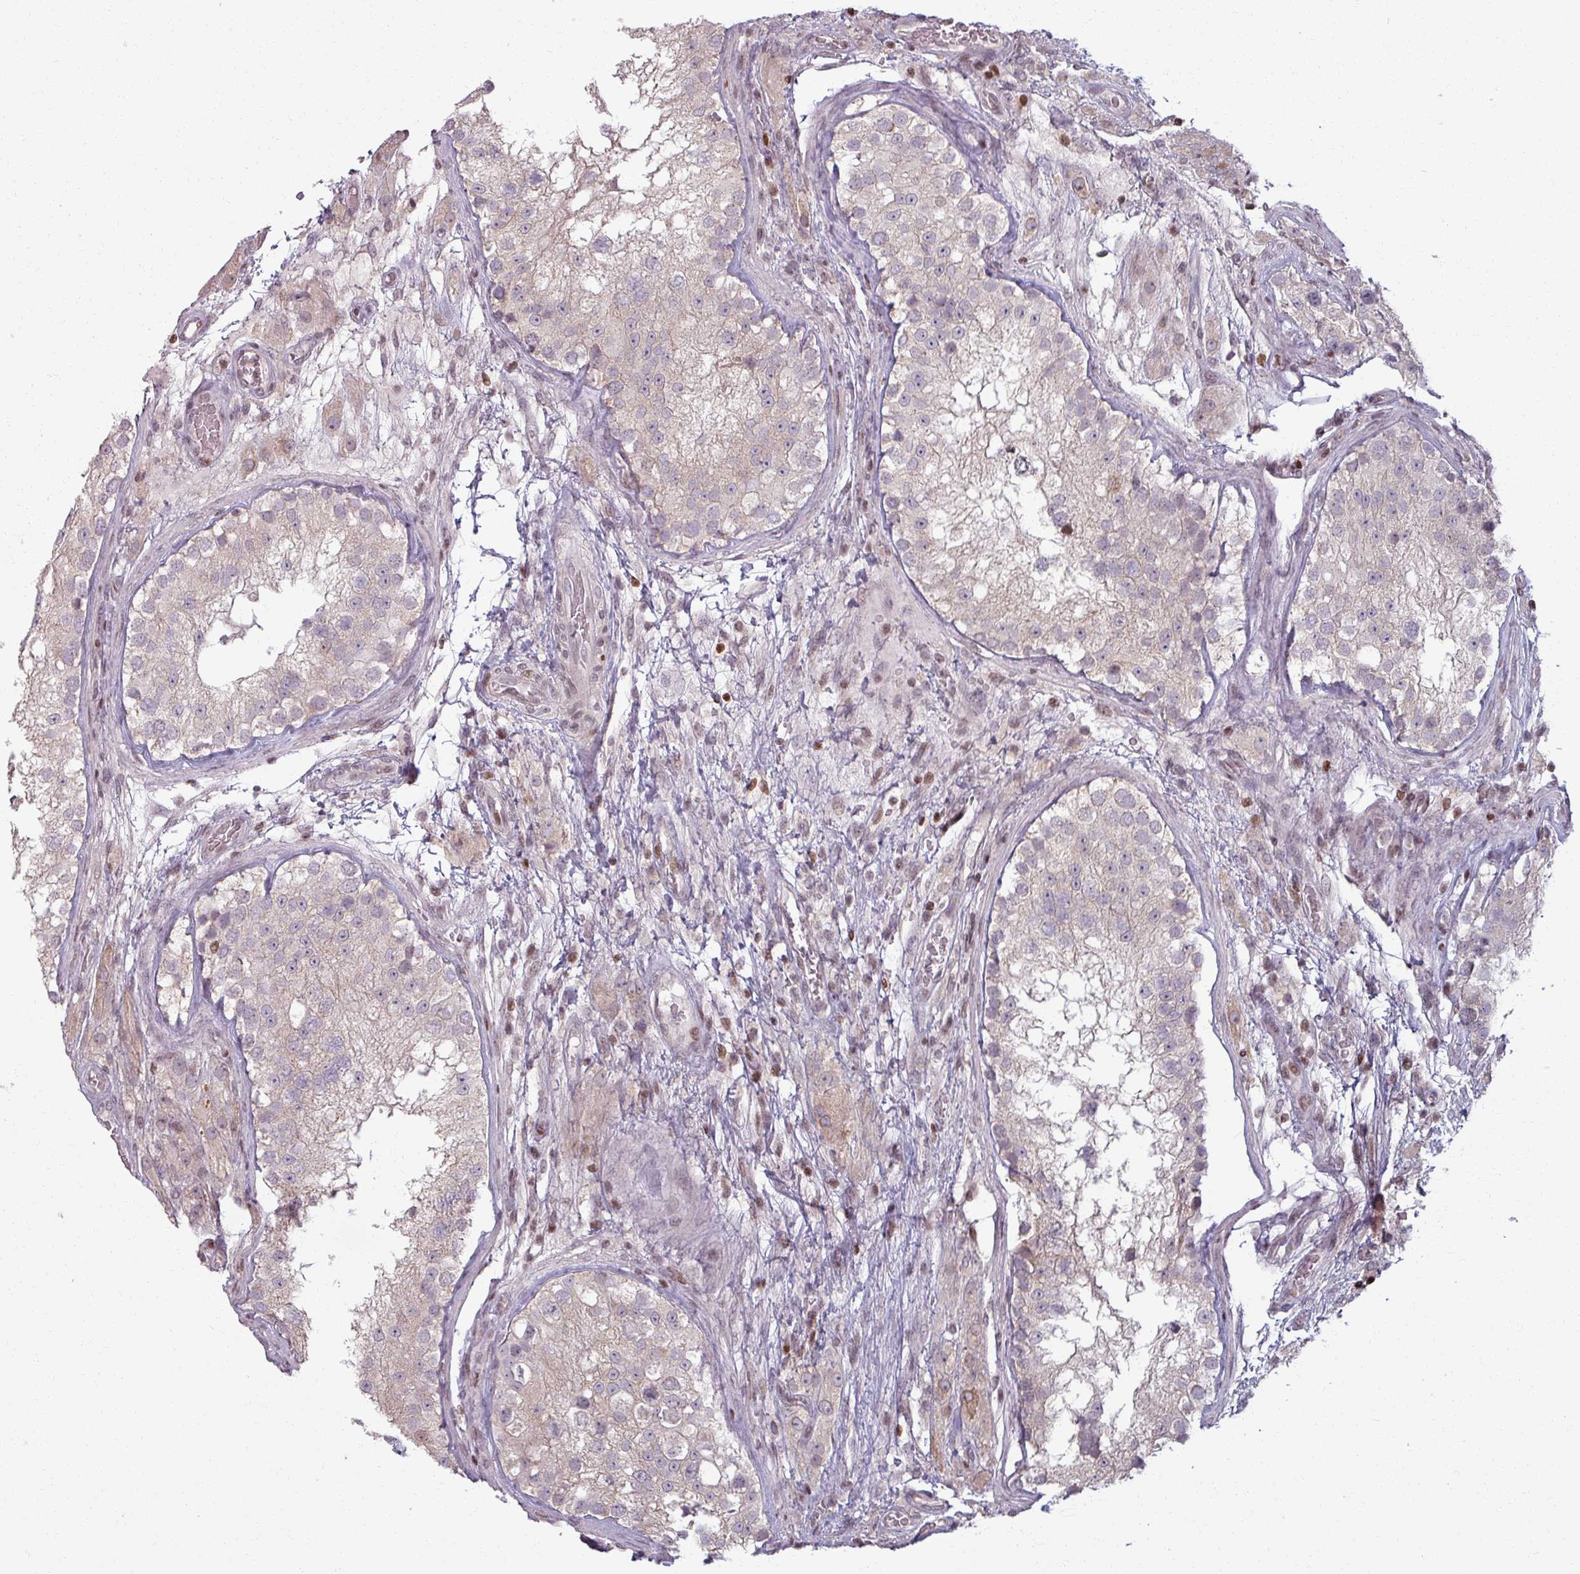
{"staining": {"intensity": "weak", "quantity": "25%-75%", "location": "cytoplasmic/membranous"}, "tissue": "testis", "cell_type": "Cells in seminiferous ducts", "image_type": "normal", "snomed": [{"axis": "morphology", "description": "Normal tissue, NOS"}, {"axis": "topography", "description": "Testis"}], "caption": "A photomicrograph showing weak cytoplasmic/membranous expression in approximately 25%-75% of cells in seminiferous ducts in unremarkable testis, as visualized by brown immunohistochemical staining.", "gene": "NCOR1", "patient": {"sex": "male", "age": 26}}